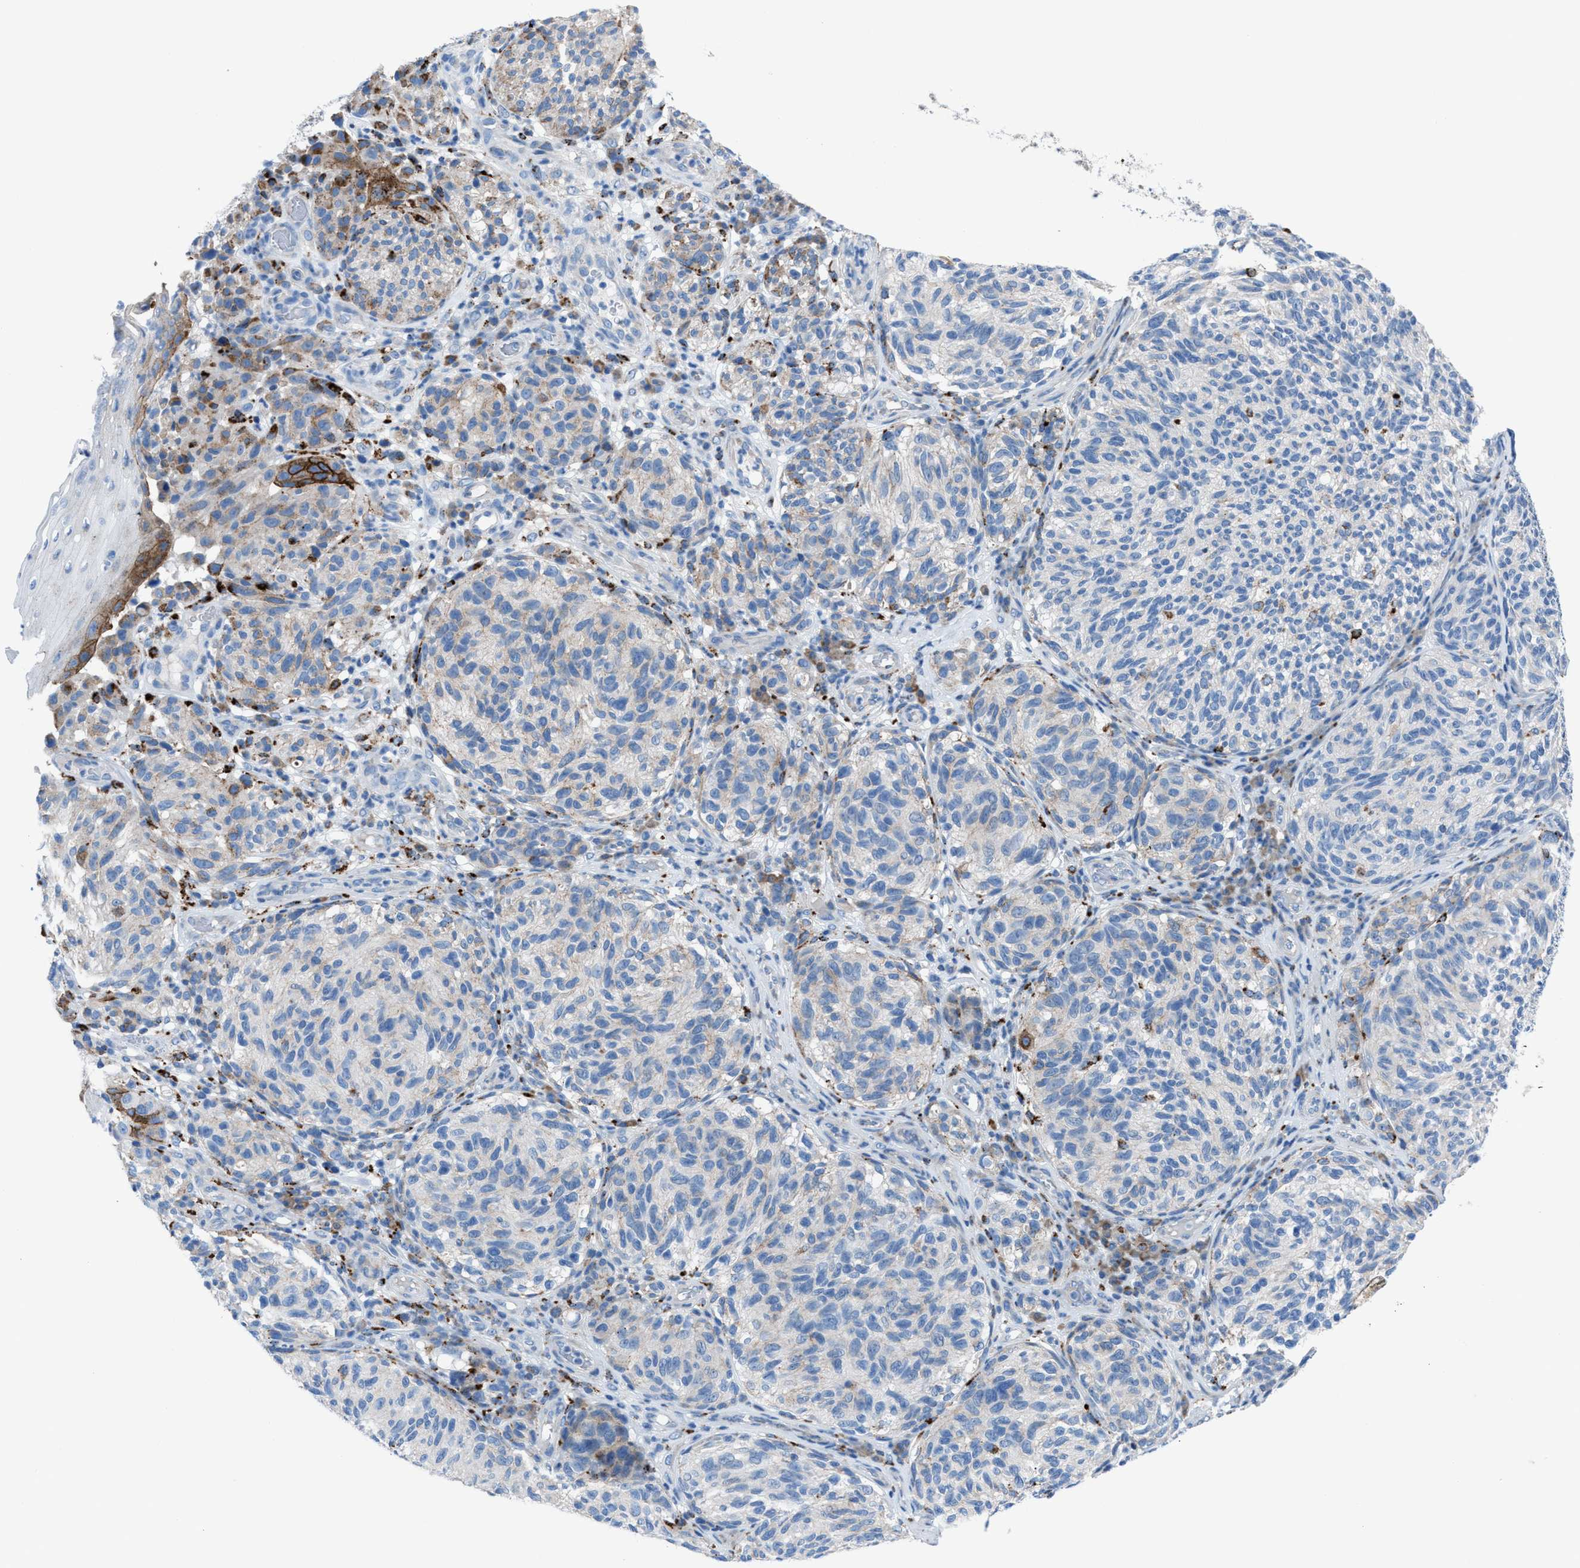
{"staining": {"intensity": "weak", "quantity": "<25%", "location": "cytoplasmic/membranous"}, "tissue": "melanoma", "cell_type": "Tumor cells", "image_type": "cancer", "snomed": [{"axis": "morphology", "description": "Malignant melanoma, NOS"}, {"axis": "topography", "description": "Skin"}], "caption": "Tumor cells show no significant protein positivity in melanoma.", "gene": "CD1B", "patient": {"sex": "female", "age": 73}}